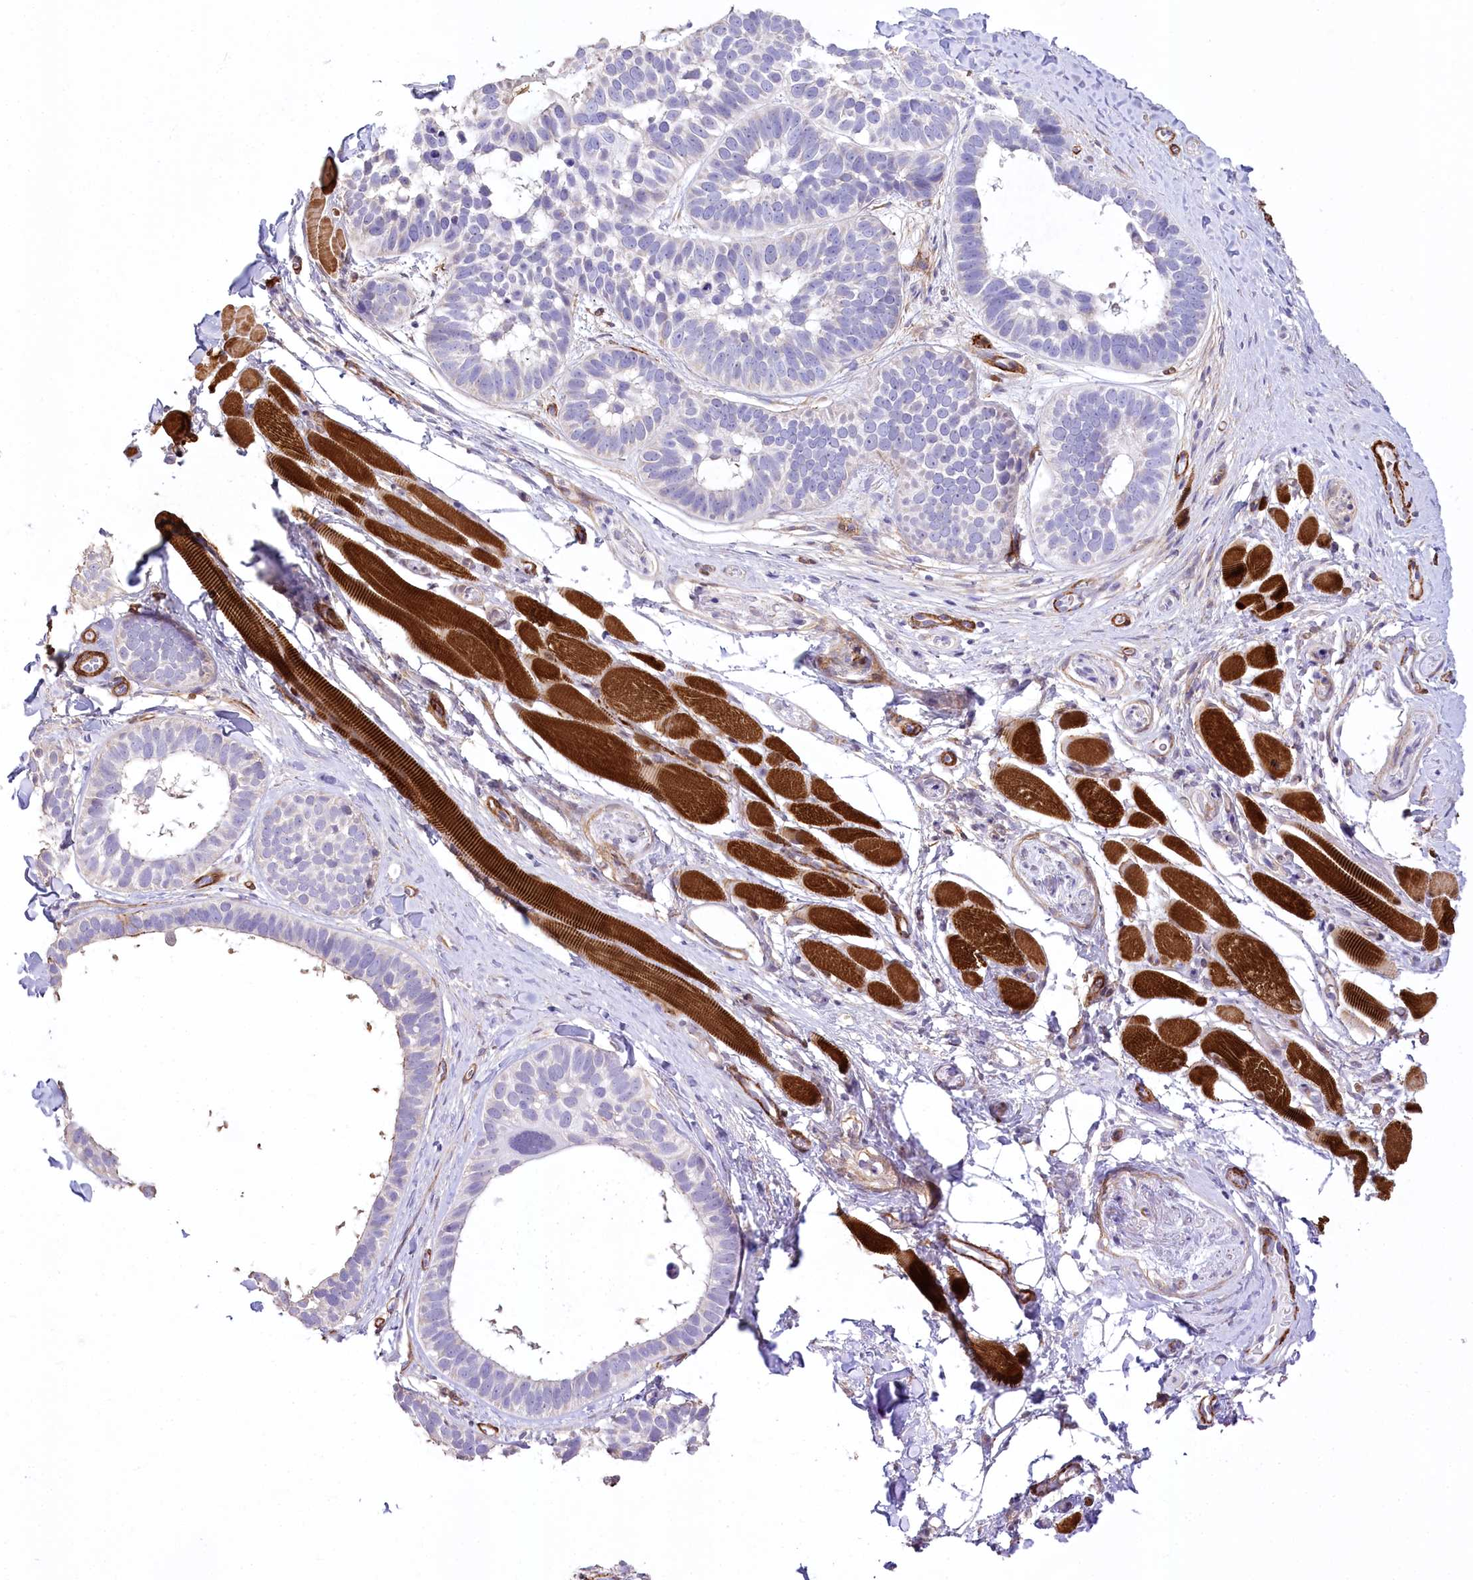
{"staining": {"intensity": "negative", "quantity": "none", "location": "none"}, "tissue": "skin cancer", "cell_type": "Tumor cells", "image_type": "cancer", "snomed": [{"axis": "morphology", "description": "Basal cell carcinoma"}, {"axis": "topography", "description": "Skin"}], "caption": "Image shows no significant protein positivity in tumor cells of basal cell carcinoma (skin). (Brightfield microscopy of DAB immunohistochemistry at high magnification).", "gene": "SYNPO2", "patient": {"sex": "male", "age": 62}}